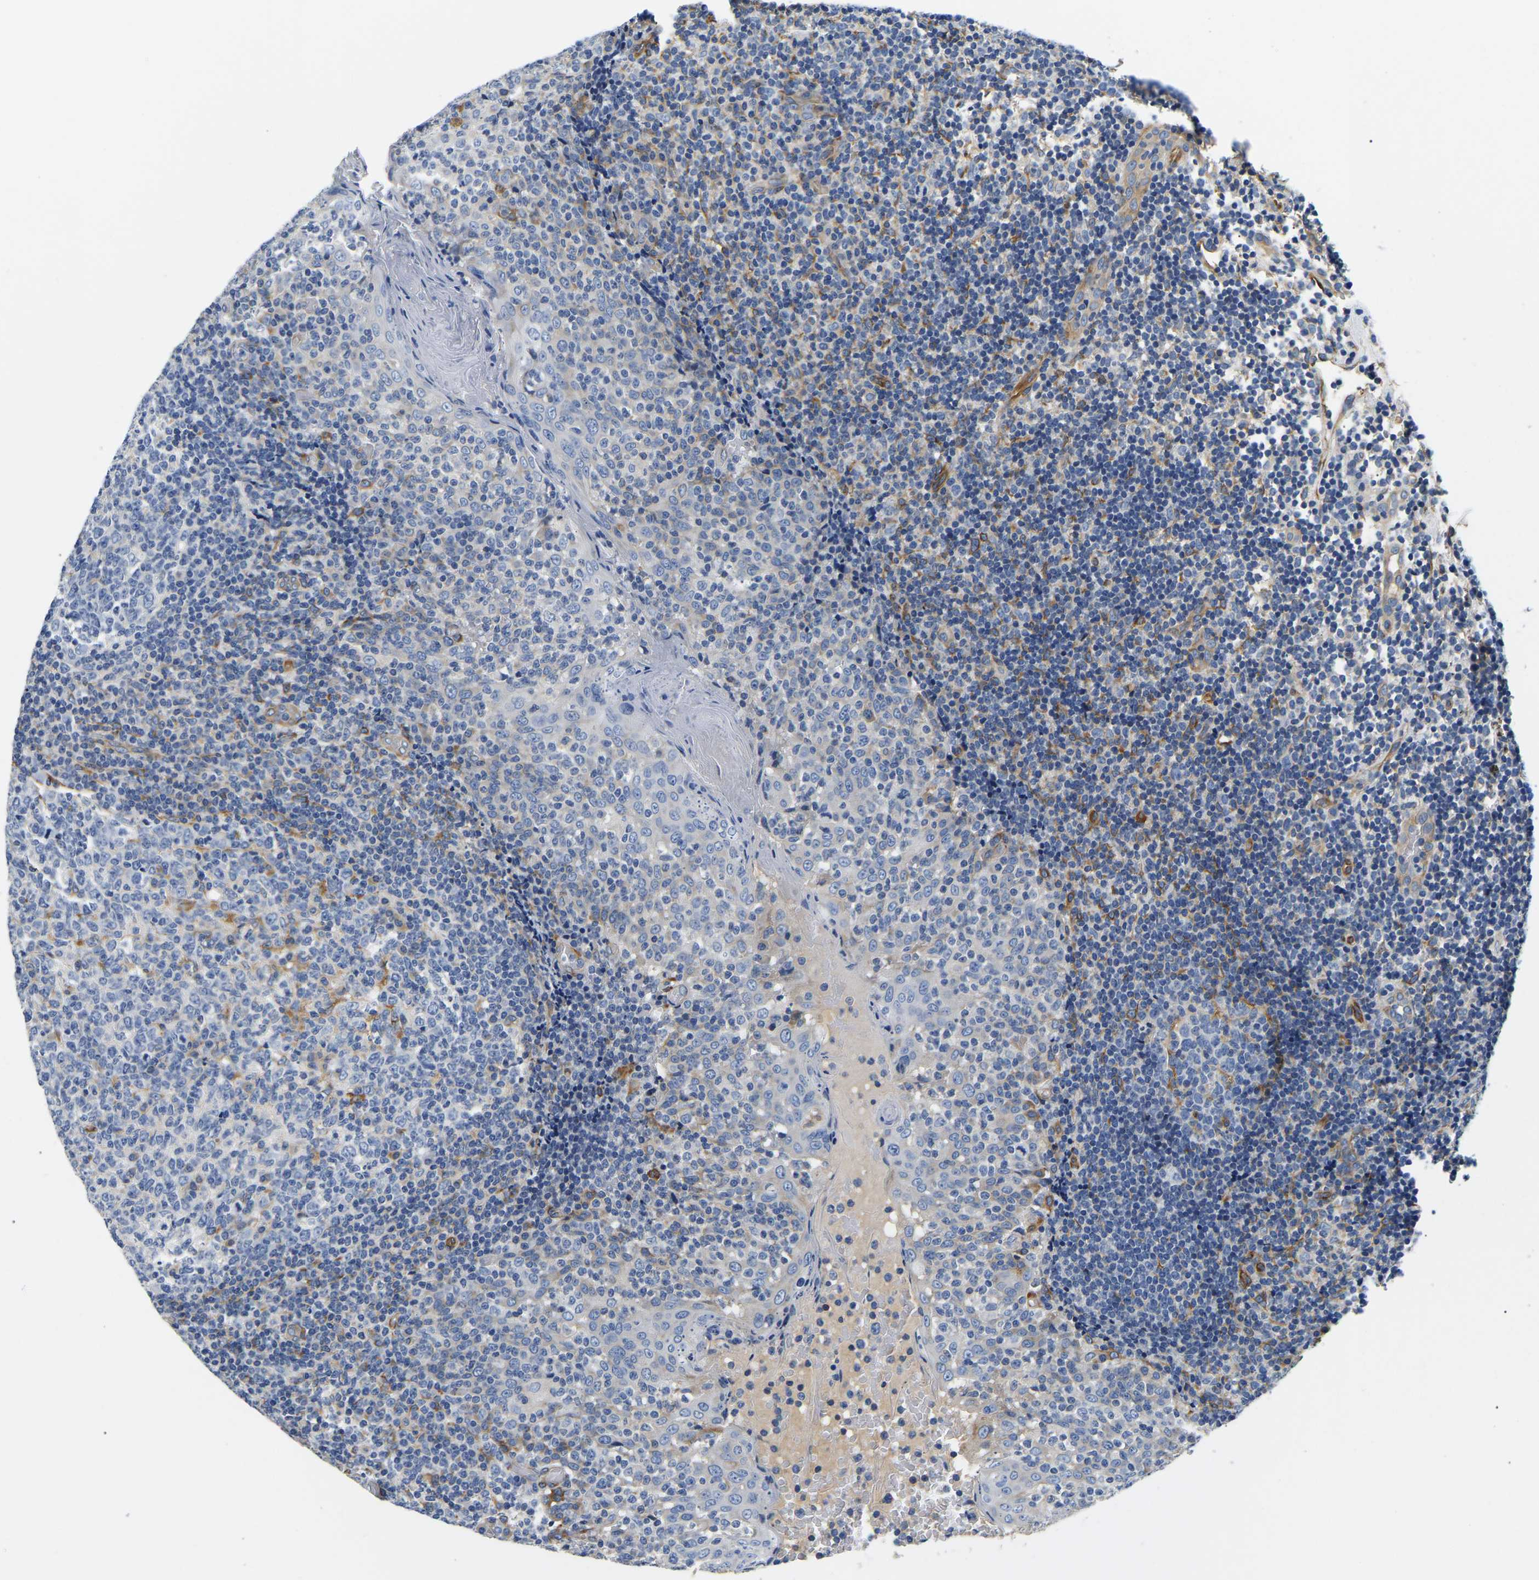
{"staining": {"intensity": "moderate", "quantity": "<25%", "location": "cytoplasmic/membranous"}, "tissue": "tonsil", "cell_type": "Germinal center cells", "image_type": "normal", "snomed": [{"axis": "morphology", "description": "Normal tissue, NOS"}, {"axis": "topography", "description": "Tonsil"}], "caption": "The photomicrograph exhibits staining of normal tonsil, revealing moderate cytoplasmic/membranous protein positivity (brown color) within germinal center cells. (brown staining indicates protein expression, while blue staining denotes nuclei).", "gene": "DUSP8", "patient": {"sex": "female", "age": 19}}